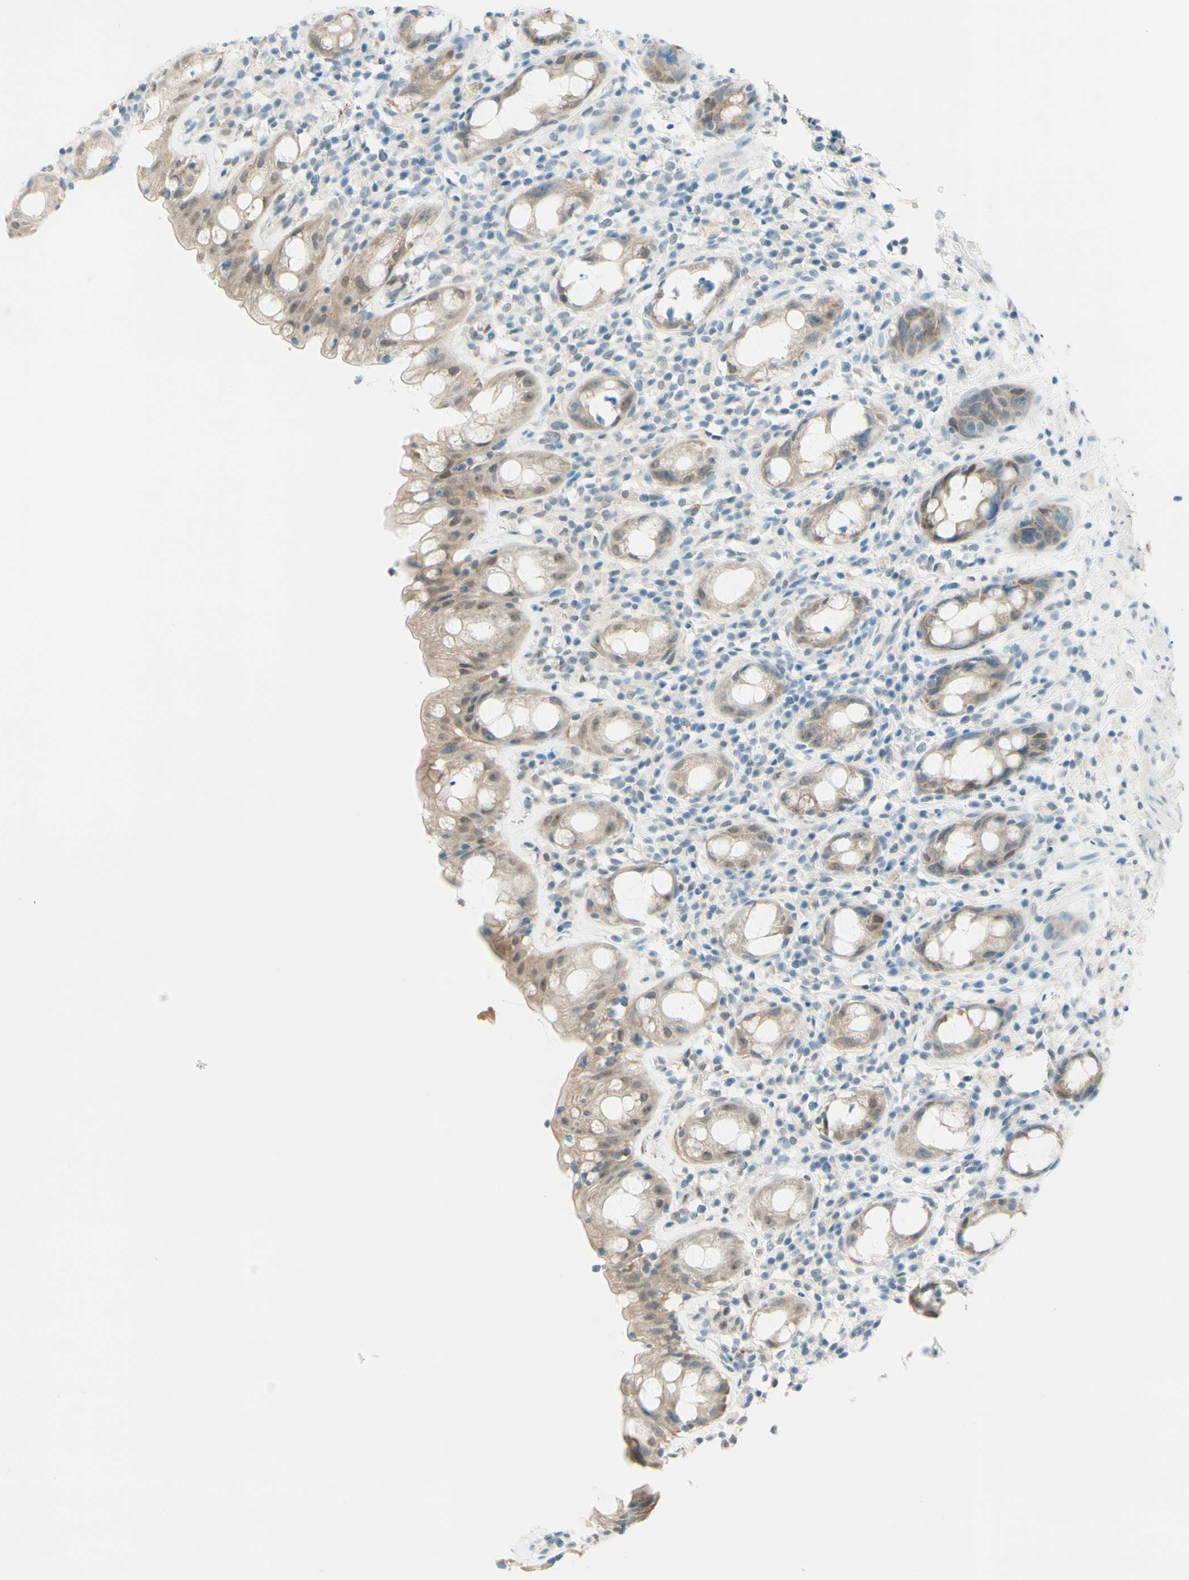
{"staining": {"intensity": "weak", "quantity": "25%-75%", "location": "cytoplasmic/membranous"}, "tissue": "rectum", "cell_type": "Glandular cells", "image_type": "normal", "snomed": [{"axis": "morphology", "description": "Normal tissue, NOS"}, {"axis": "topography", "description": "Rectum"}], "caption": "Immunohistochemical staining of normal human rectum exhibits low levels of weak cytoplasmic/membranous staining in approximately 25%-75% of glandular cells. (Brightfield microscopy of DAB IHC at high magnification).", "gene": "JPH1", "patient": {"sex": "male", "age": 44}}